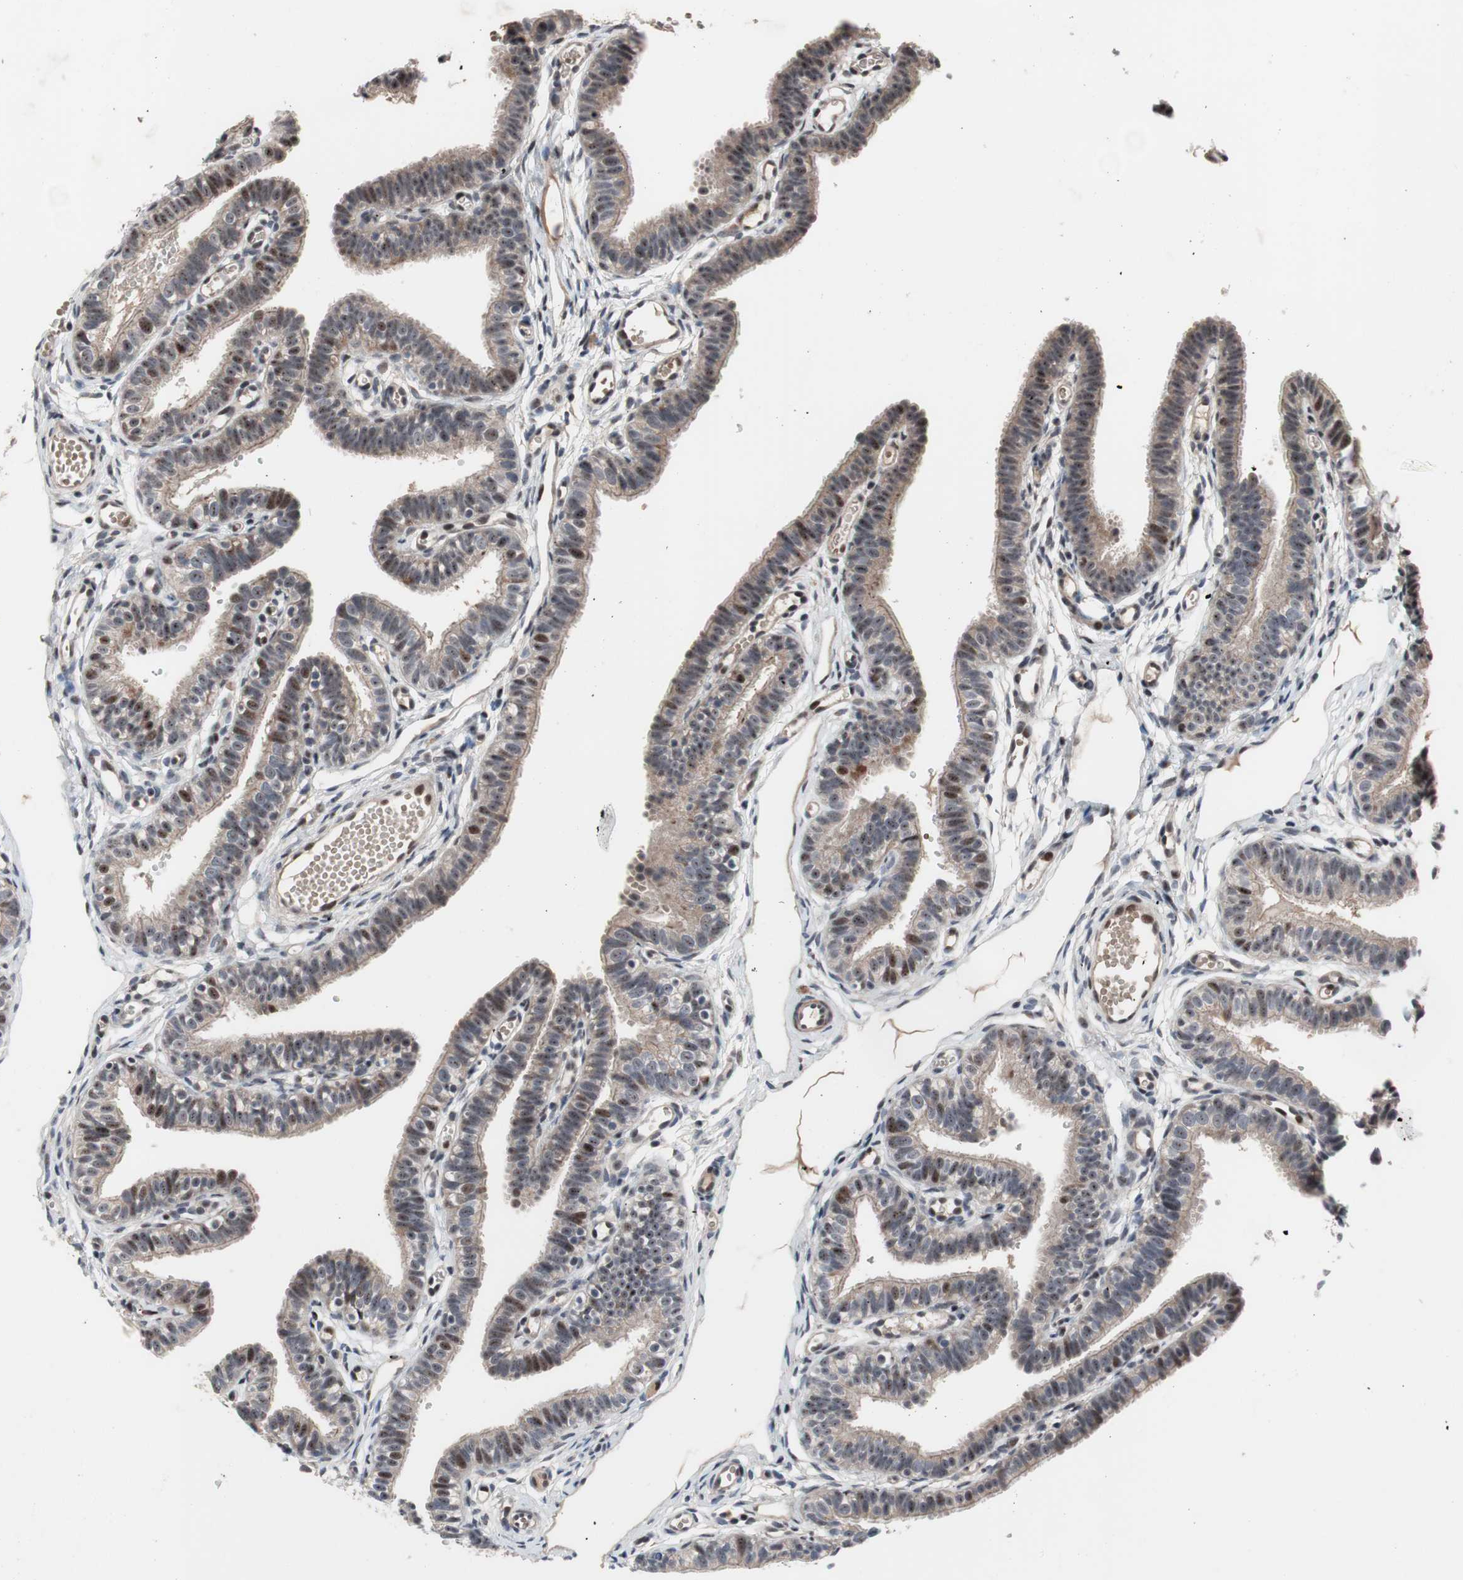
{"staining": {"intensity": "weak", "quantity": "25%-75%", "location": "cytoplasmic/membranous,nuclear"}, "tissue": "fallopian tube", "cell_type": "Glandular cells", "image_type": "normal", "snomed": [{"axis": "morphology", "description": "Normal tissue, NOS"}, {"axis": "topography", "description": "Fallopian tube"}, {"axis": "topography", "description": "Placenta"}], "caption": "This histopathology image shows immunohistochemistry (IHC) staining of normal fallopian tube, with low weak cytoplasmic/membranous,nuclear positivity in about 25%-75% of glandular cells.", "gene": "PINX1", "patient": {"sex": "female", "age": 34}}